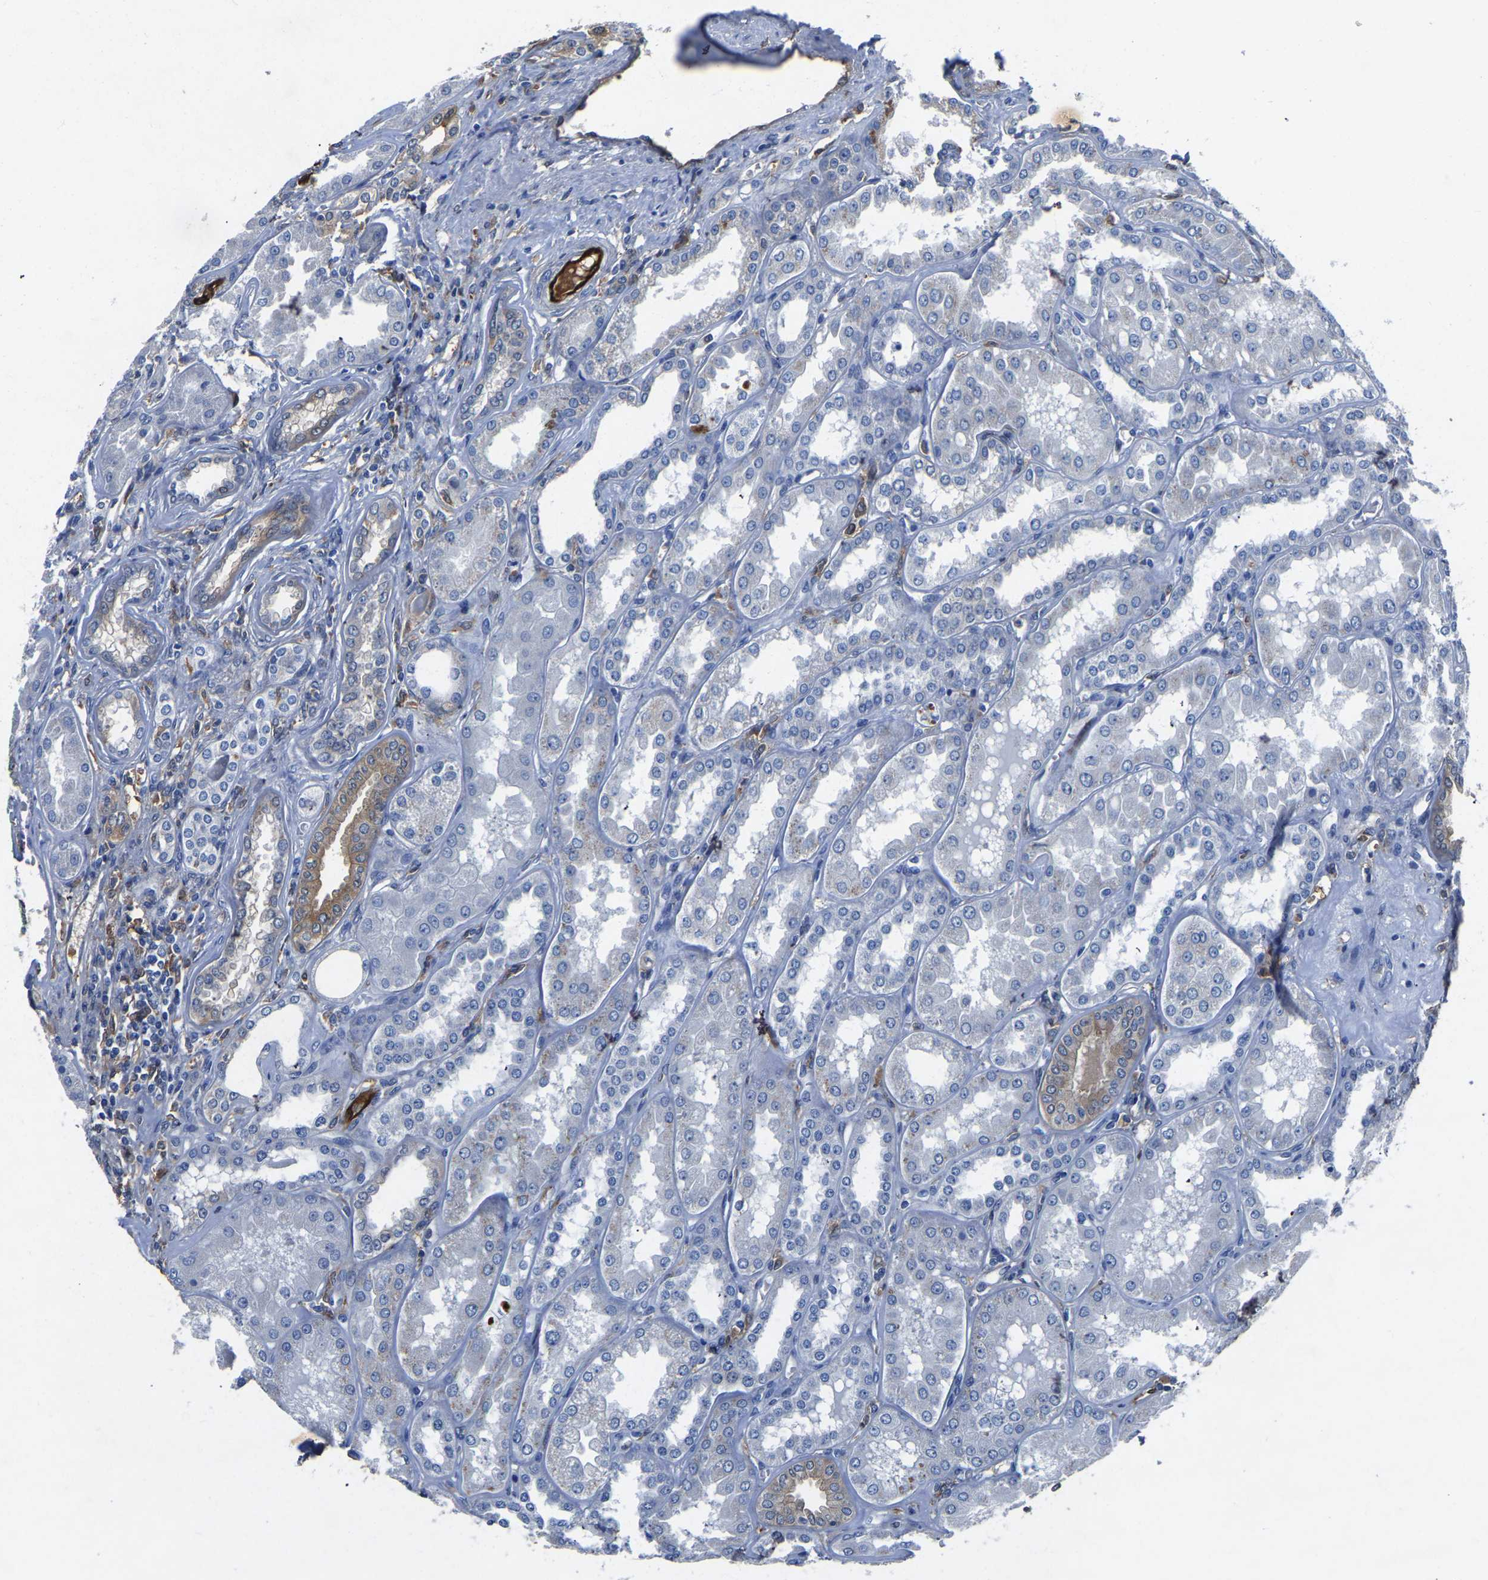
{"staining": {"intensity": "negative", "quantity": "none", "location": "none"}, "tissue": "kidney", "cell_type": "Cells in glomeruli", "image_type": "normal", "snomed": [{"axis": "morphology", "description": "Normal tissue, NOS"}, {"axis": "topography", "description": "Kidney"}], "caption": "Benign kidney was stained to show a protein in brown. There is no significant staining in cells in glomeruli. The staining is performed using DAB (3,3'-diaminobenzidine) brown chromogen with nuclei counter-stained in using hematoxylin.", "gene": "ATG2B", "patient": {"sex": "female", "age": 56}}